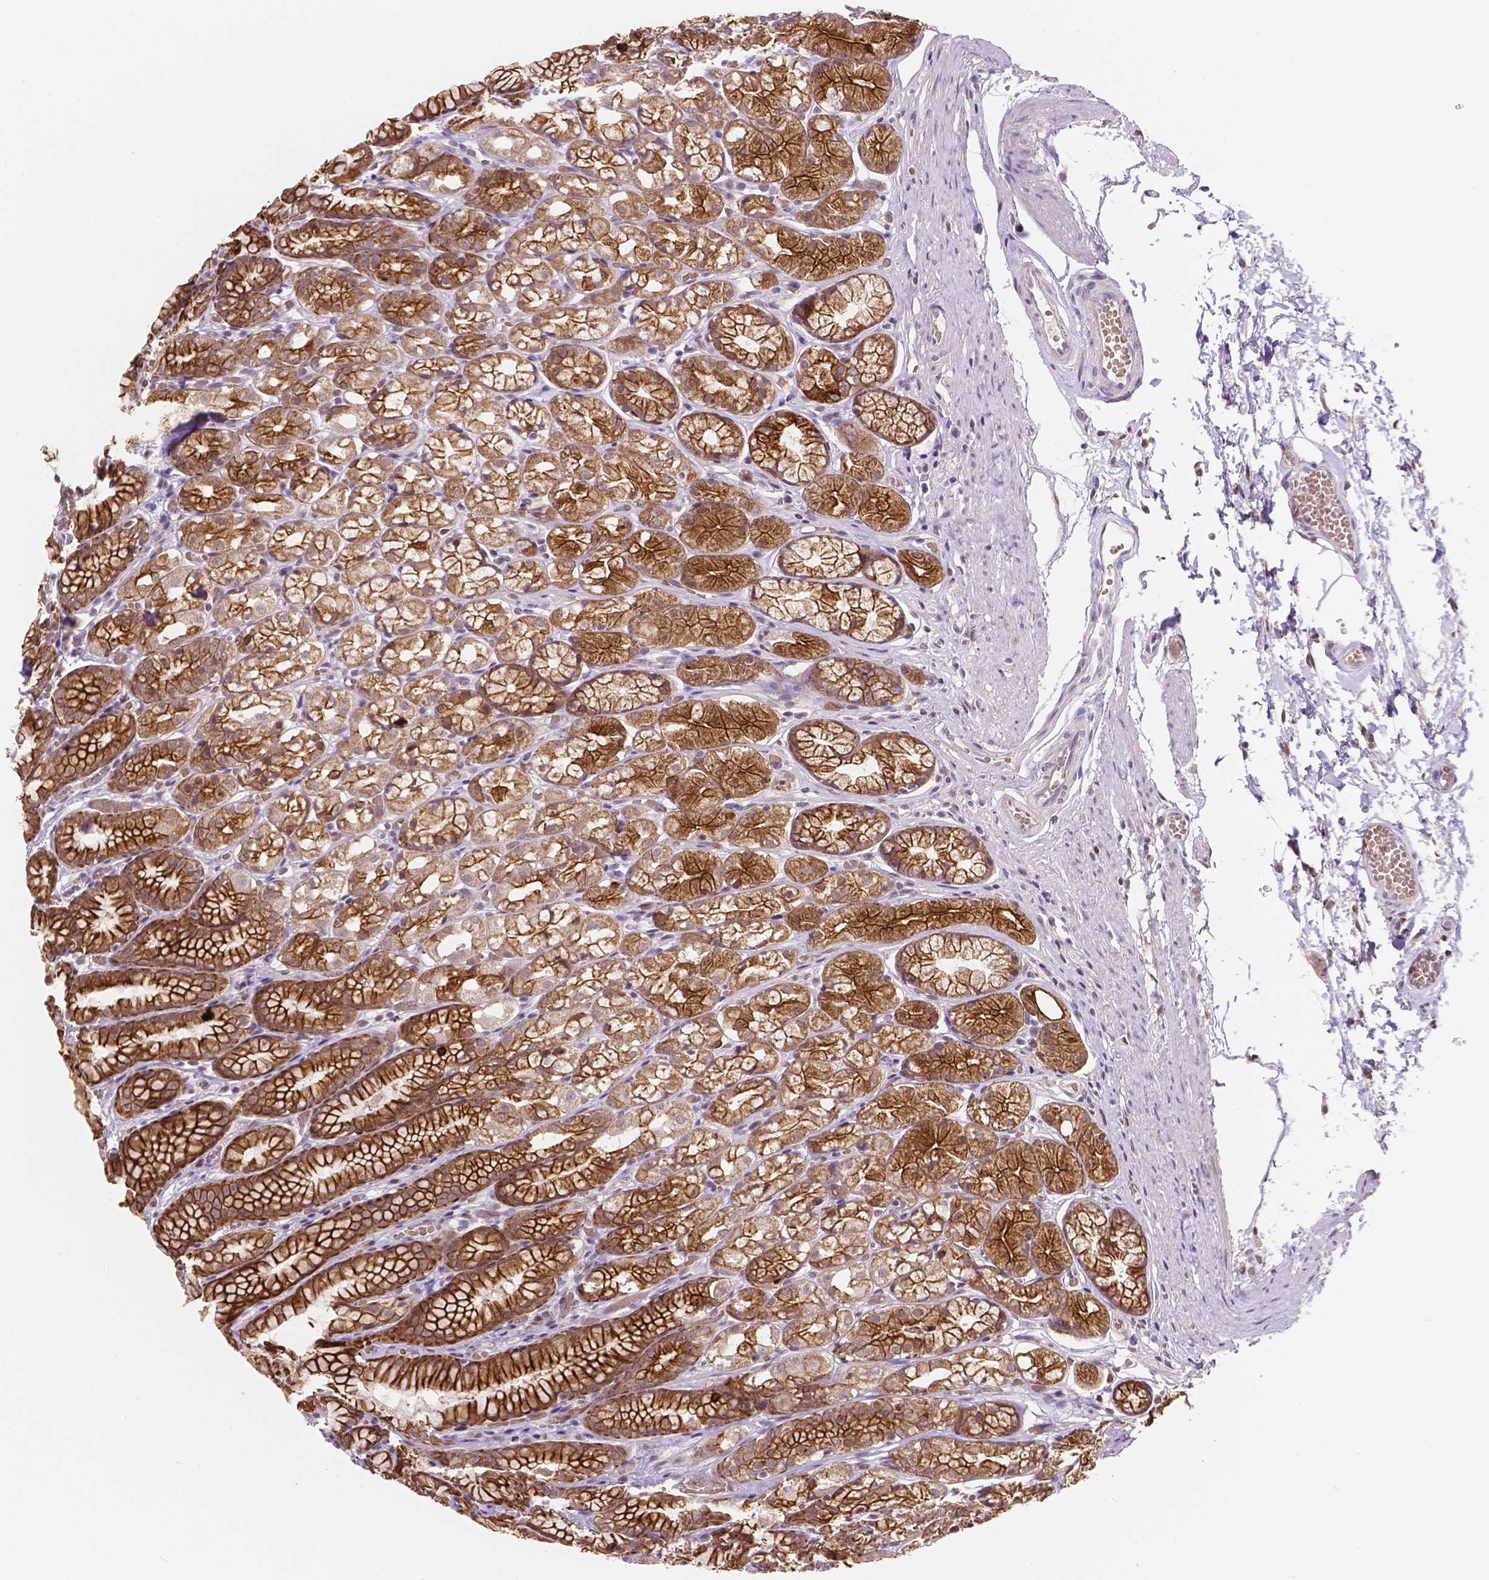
{"staining": {"intensity": "strong", "quantity": ">75%", "location": "cytoplasmic/membranous"}, "tissue": "stomach", "cell_type": "Glandular cells", "image_type": "normal", "snomed": [{"axis": "morphology", "description": "Normal tissue, NOS"}, {"axis": "topography", "description": "Stomach"}], "caption": "A brown stain labels strong cytoplasmic/membranous staining of a protein in glandular cells of unremarkable stomach.", "gene": "SHLD3", "patient": {"sex": "male", "age": 70}}